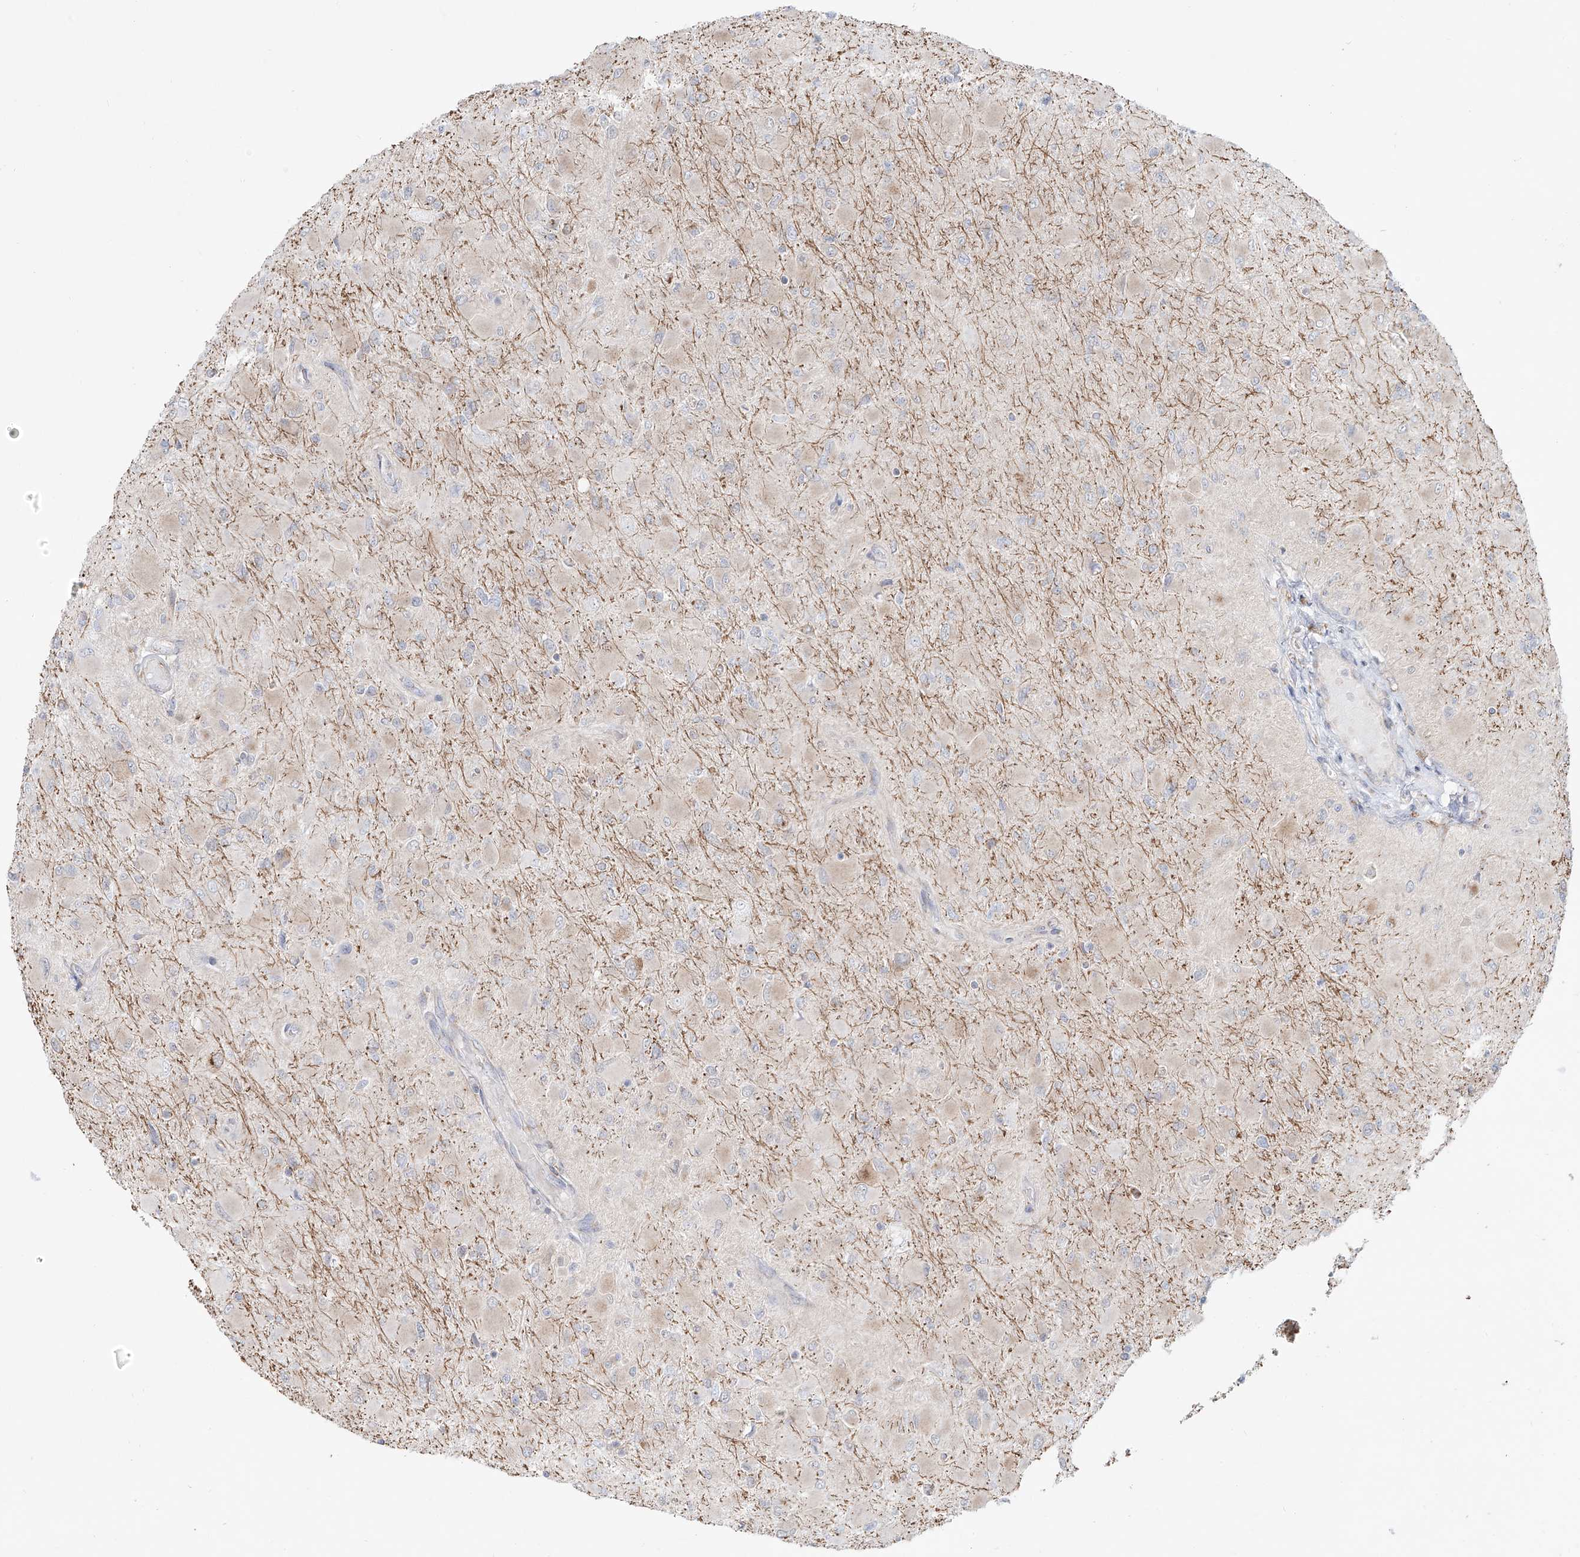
{"staining": {"intensity": "weak", "quantity": "<25%", "location": "cytoplasmic/membranous"}, "tissue": "glioma", "cell_type": "Tumor cells", "image_type": "cancer", "snomed": [{"axis": "morphology", "description": "Glioma, malignant, High grade"}, {"axis": "topography", "description": "Cerebral cortex"}], "caption": "This is an immunohistochemistry photomicrograph of human glioma. There is no positivity in tumor cells.", "gene": "BSDC1", "patient": {"sex": "female", "age": 36}}